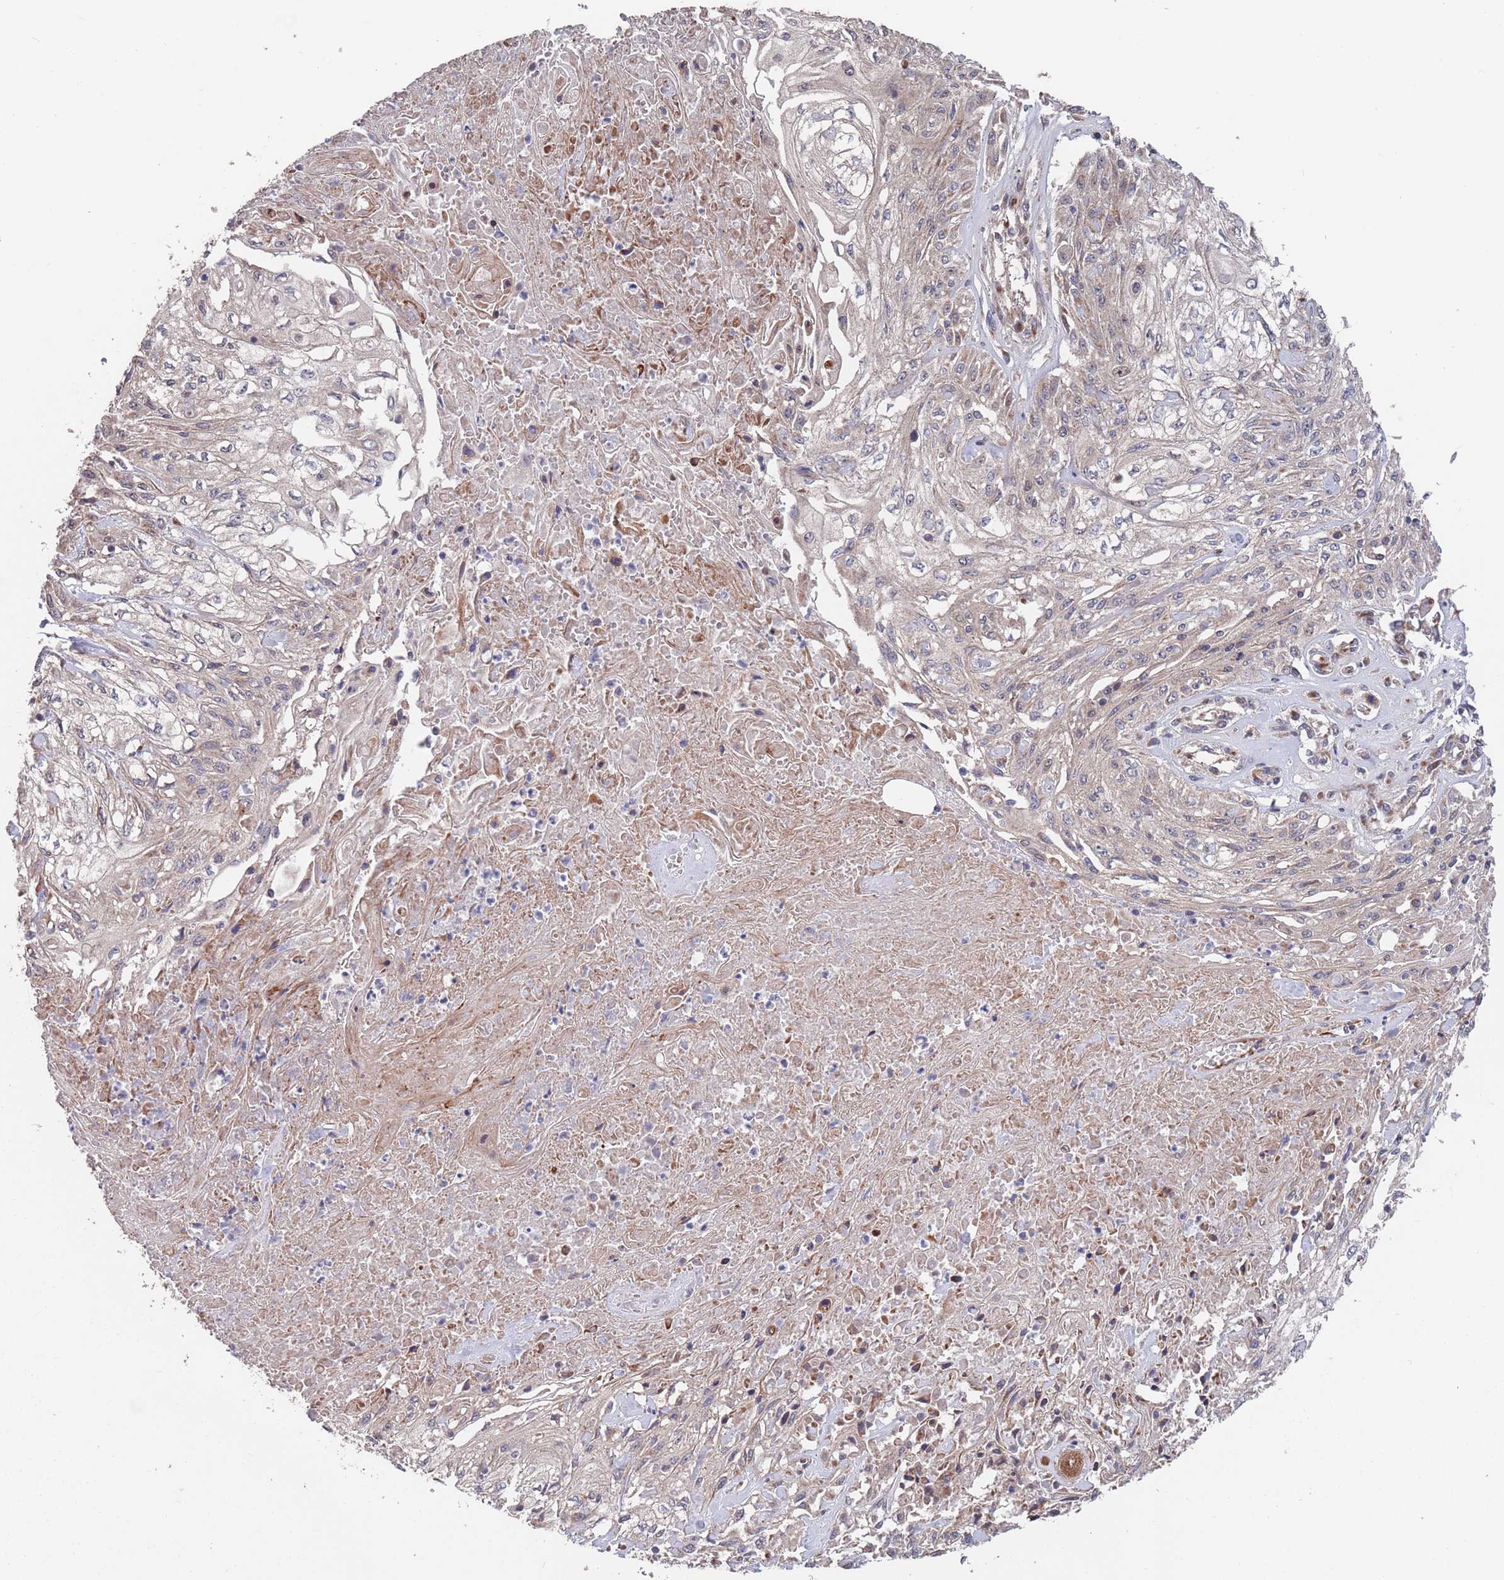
{"staining": {"intensity": "weak", "quantity": "25%-75%", "location": "cytoplasmic/membranous"}, "tissue": "skin cancer", "cell_type": "Tumor cells", "image_type": "cancer", "snomed": [{"axis": "morphology", "description": "Squamous cell carcinoma, NOS"}, {"axis": "morphology", "description": "Squamous cell carcinoma, metastatic, NOS"}, {"axis": "topography", "description": "Skin"}, {"axis": "topography", "description": "Lymph node"}], "caption": "Weak cytoplasmic/membranous expression for a protein is appreciated in approximately 25%-75% of tumor cells of skin cancer (squamous cell carcinoma) using IHC.", "gene": "UNC45A", "patient": {"sex": "male", "age": 75}}